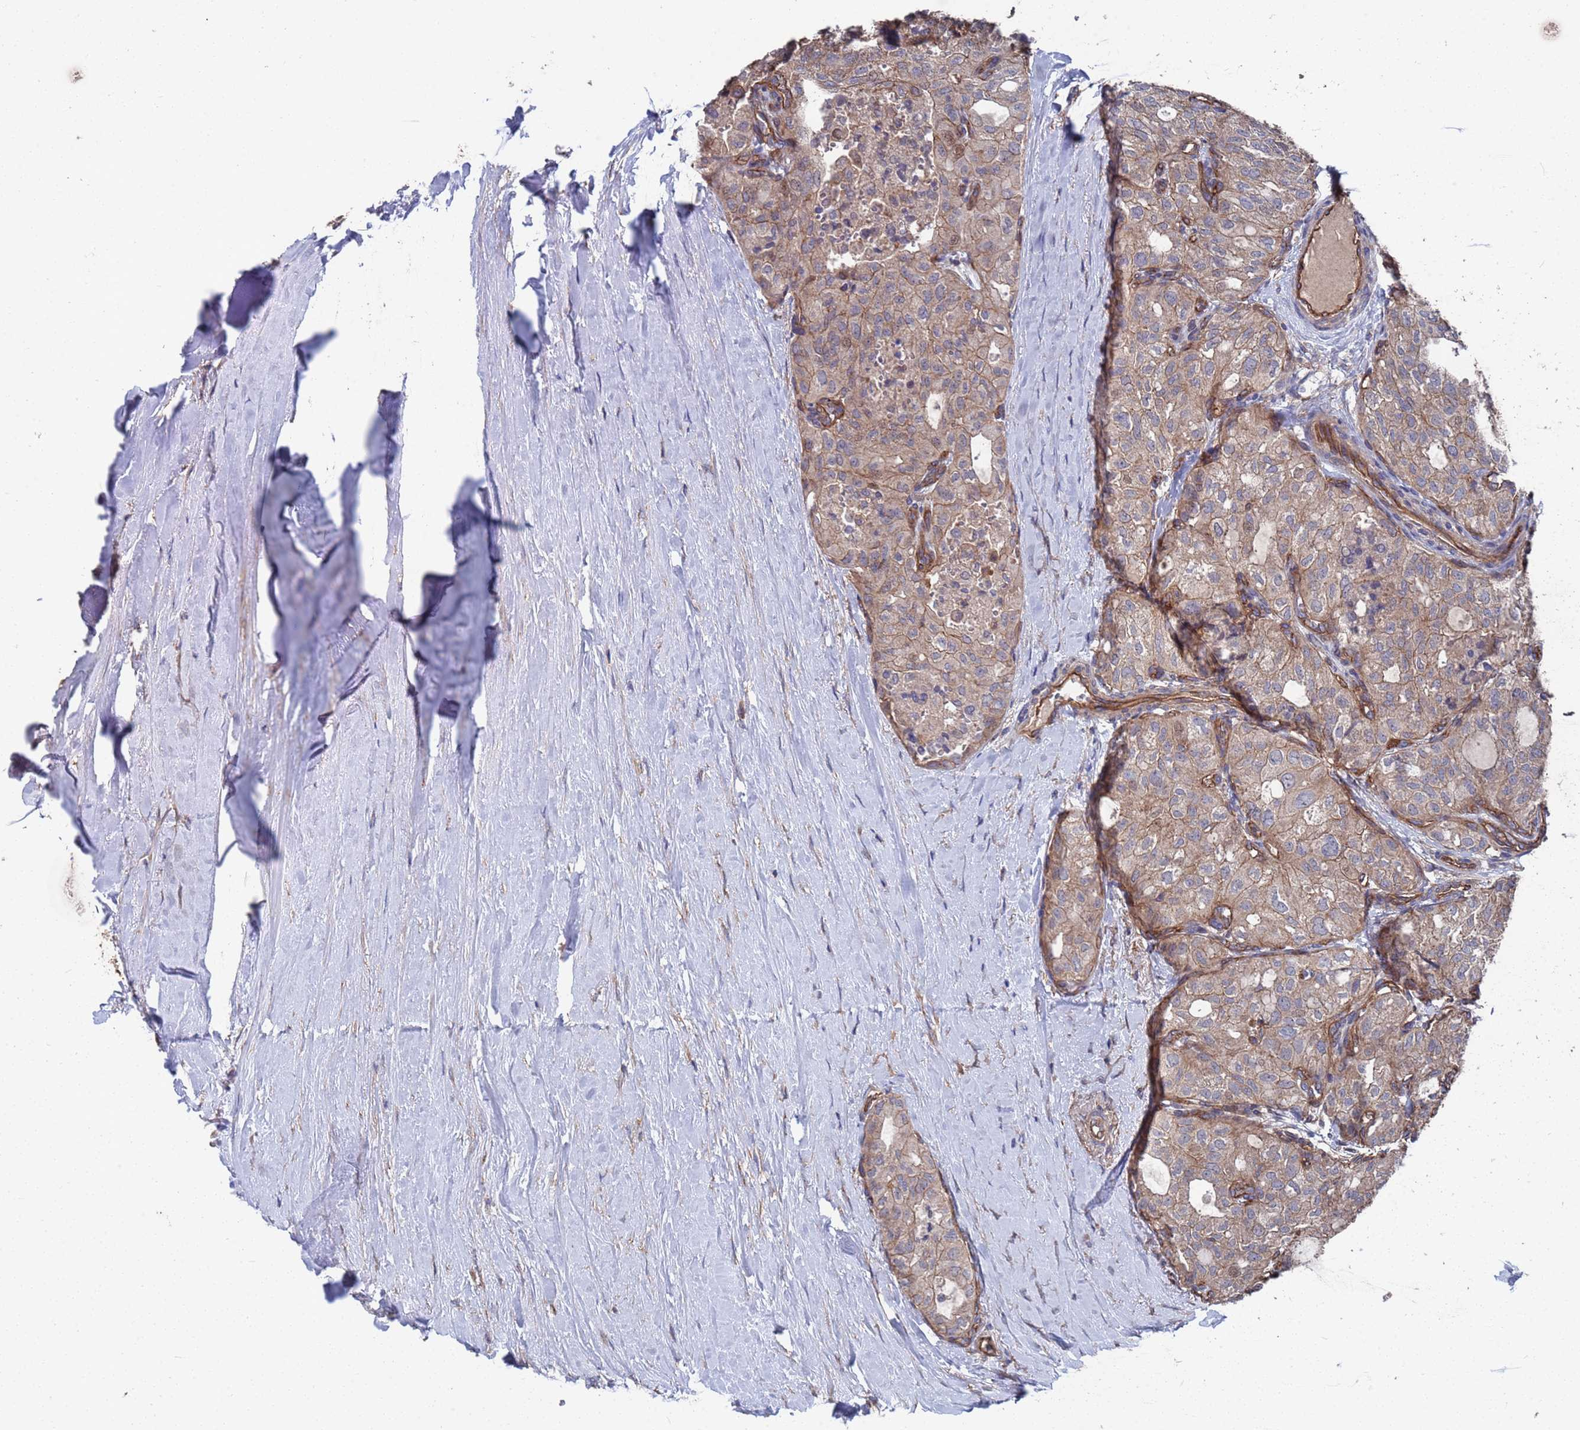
{"staining": {"intensity": "weak", "quantity": "25%-75%", "location": "cytoplasmic/membranous"}, "tissue": "thyroid cancer", "cell_type": "Tumor cells", "image_type": "cancer", "snomed": [{"axis": "morphology", "description": "Follicular adenoma carcinoma, NOS"}, {"axis": "topography", "description": "Thyroid gland"}], "caption": "The immunohistochemical stain highlights weak cytoplasmic/membranous expression in tumor cells of follicular adenoma carcinoma (thyroid) tissue.", "gene": "NDUFAF6", "patient": {"sex": "male", "age": 75}}